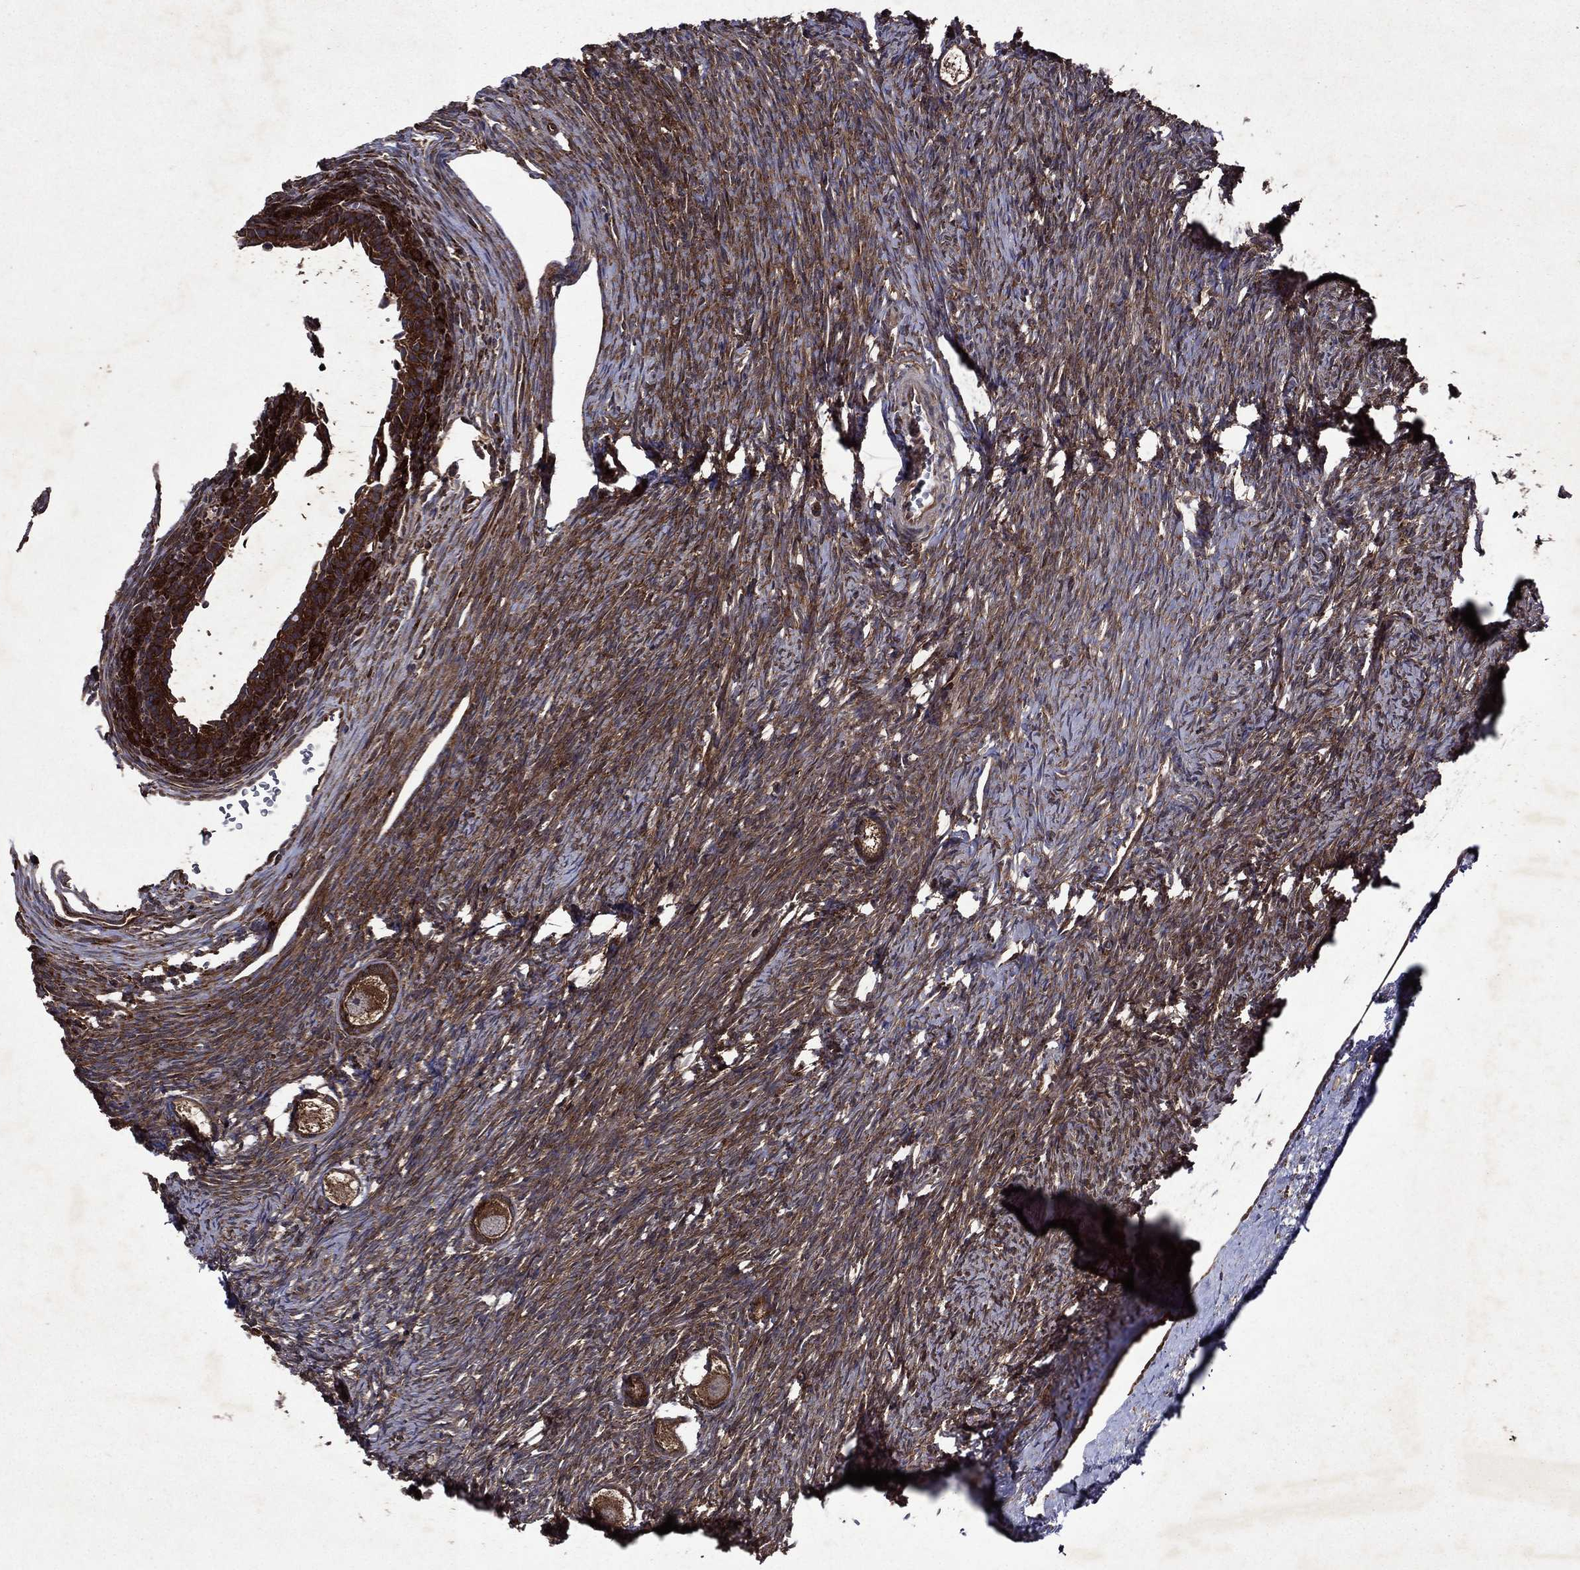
{"staining": {"intensity": "moderate", "quantity": ">75%", "location": "cytoplasmic/membranous"}, "tissue": "ovary", "cell_type": "Follicle cells", "image_type": "normal", "snomed": [{"axis": "morphology", "description": "Normal tissue, NOS"}, {"axis": "topography", "description": "Ovary"}], "caption": "Ovary stained with DAB (3,3'-diaminobenzidine) IHC shows medium levels of moderate cytoplasmic/membranous positivity in approximately >75% of follicle cells.", "gene": "EIF2B4", "patient": {"sex": "female", "age": 27}}